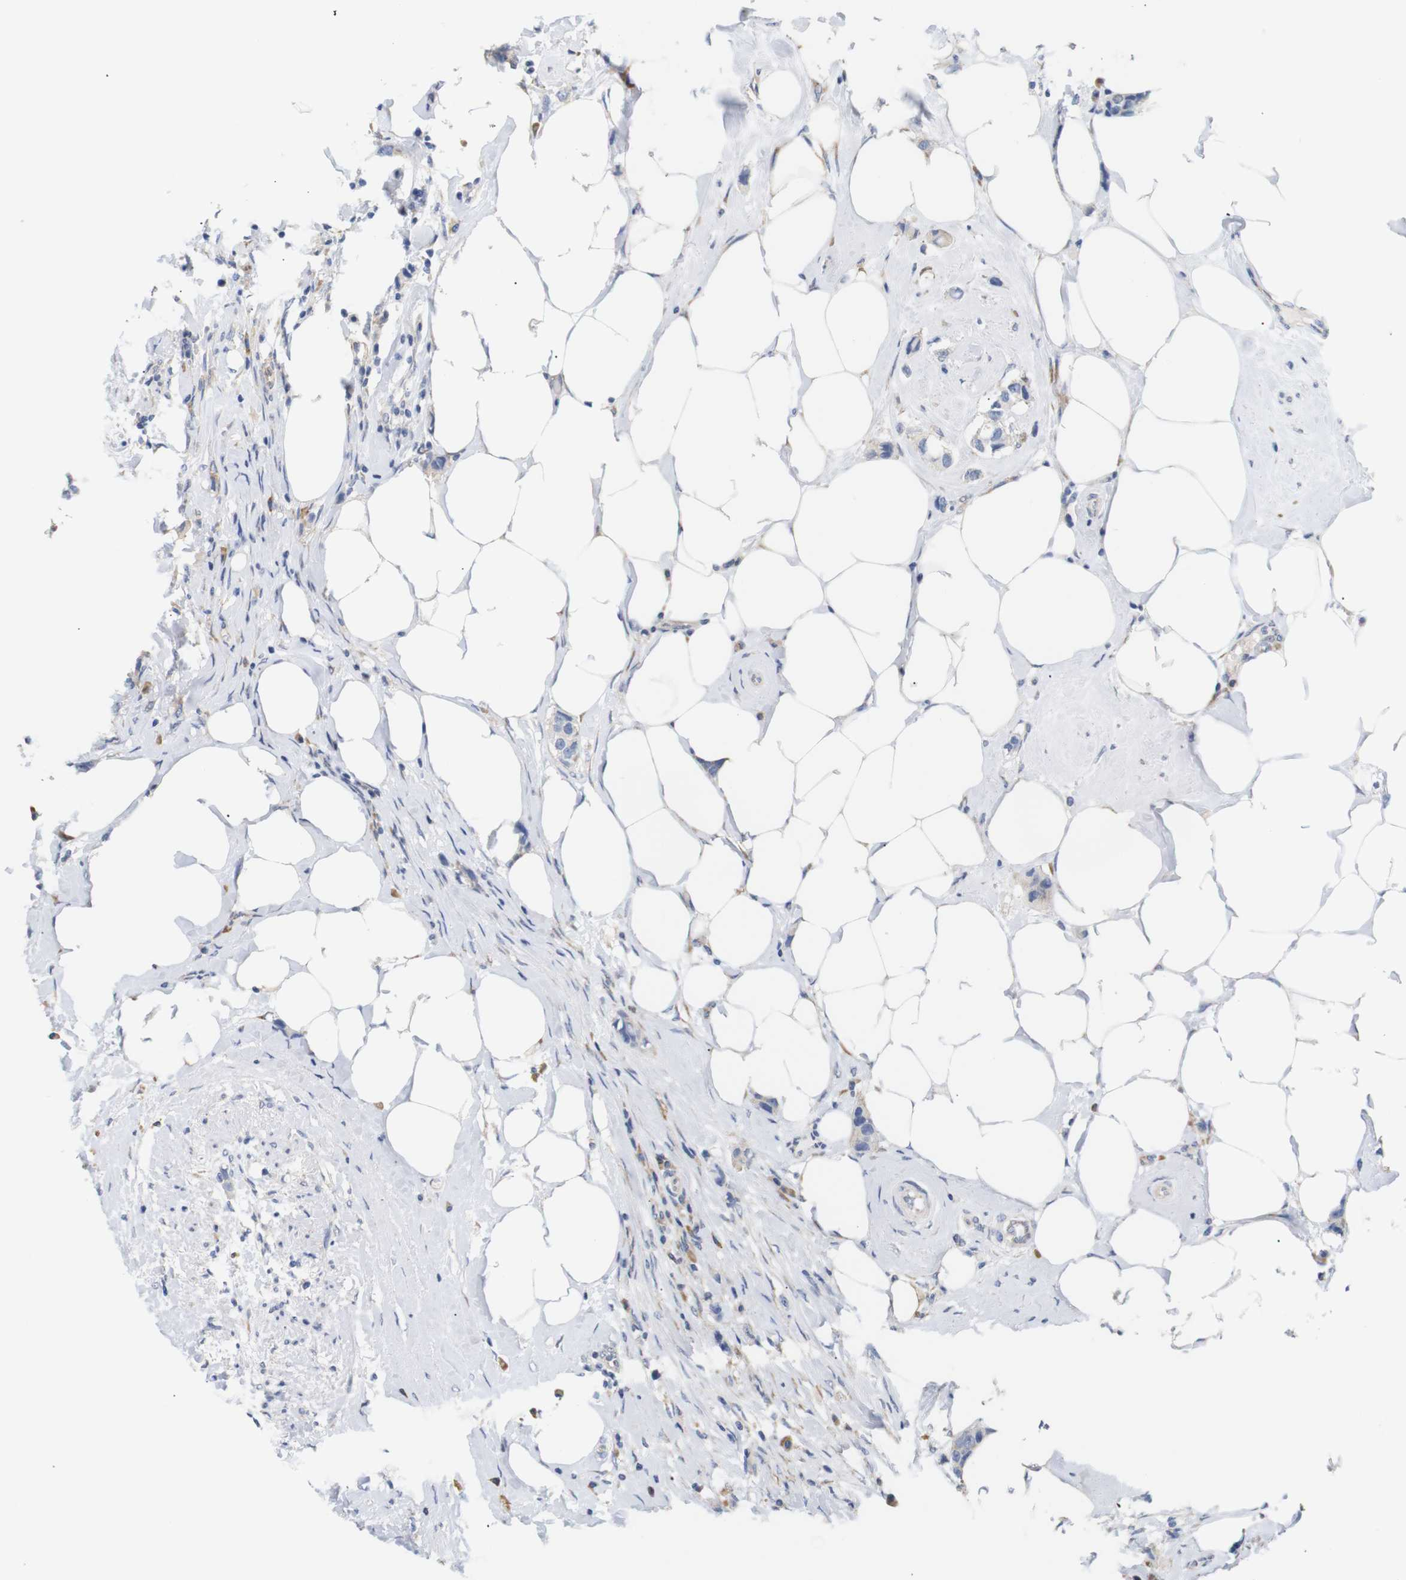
{"staining": {"intensity": "weak", "quantity": "<25%", "location": "cytoplasmic/membranous"}, "tissue": "breast cancer", "cell_type": "Tumor cells", "image_type": "cancer", "snomed": [{"axis": "morphology", "description": "Normal tissue, NOS"}, {"axis": "morphology", "description": "Duct carcinoma"}, {"axis": "topography", "description": "Breast"}], "caption": "Immunohistochemistry (IHC) of breast intraductal carcinoma exhibits no staining in tumor cells. The staining was performed using DAB to visualize the protein expression in brown, while the nuclei were stained in blue with hematoxylin (Magnification: 20x).", "gene": "TRIM5", "patient": {"sex": "female", "age": 50}}